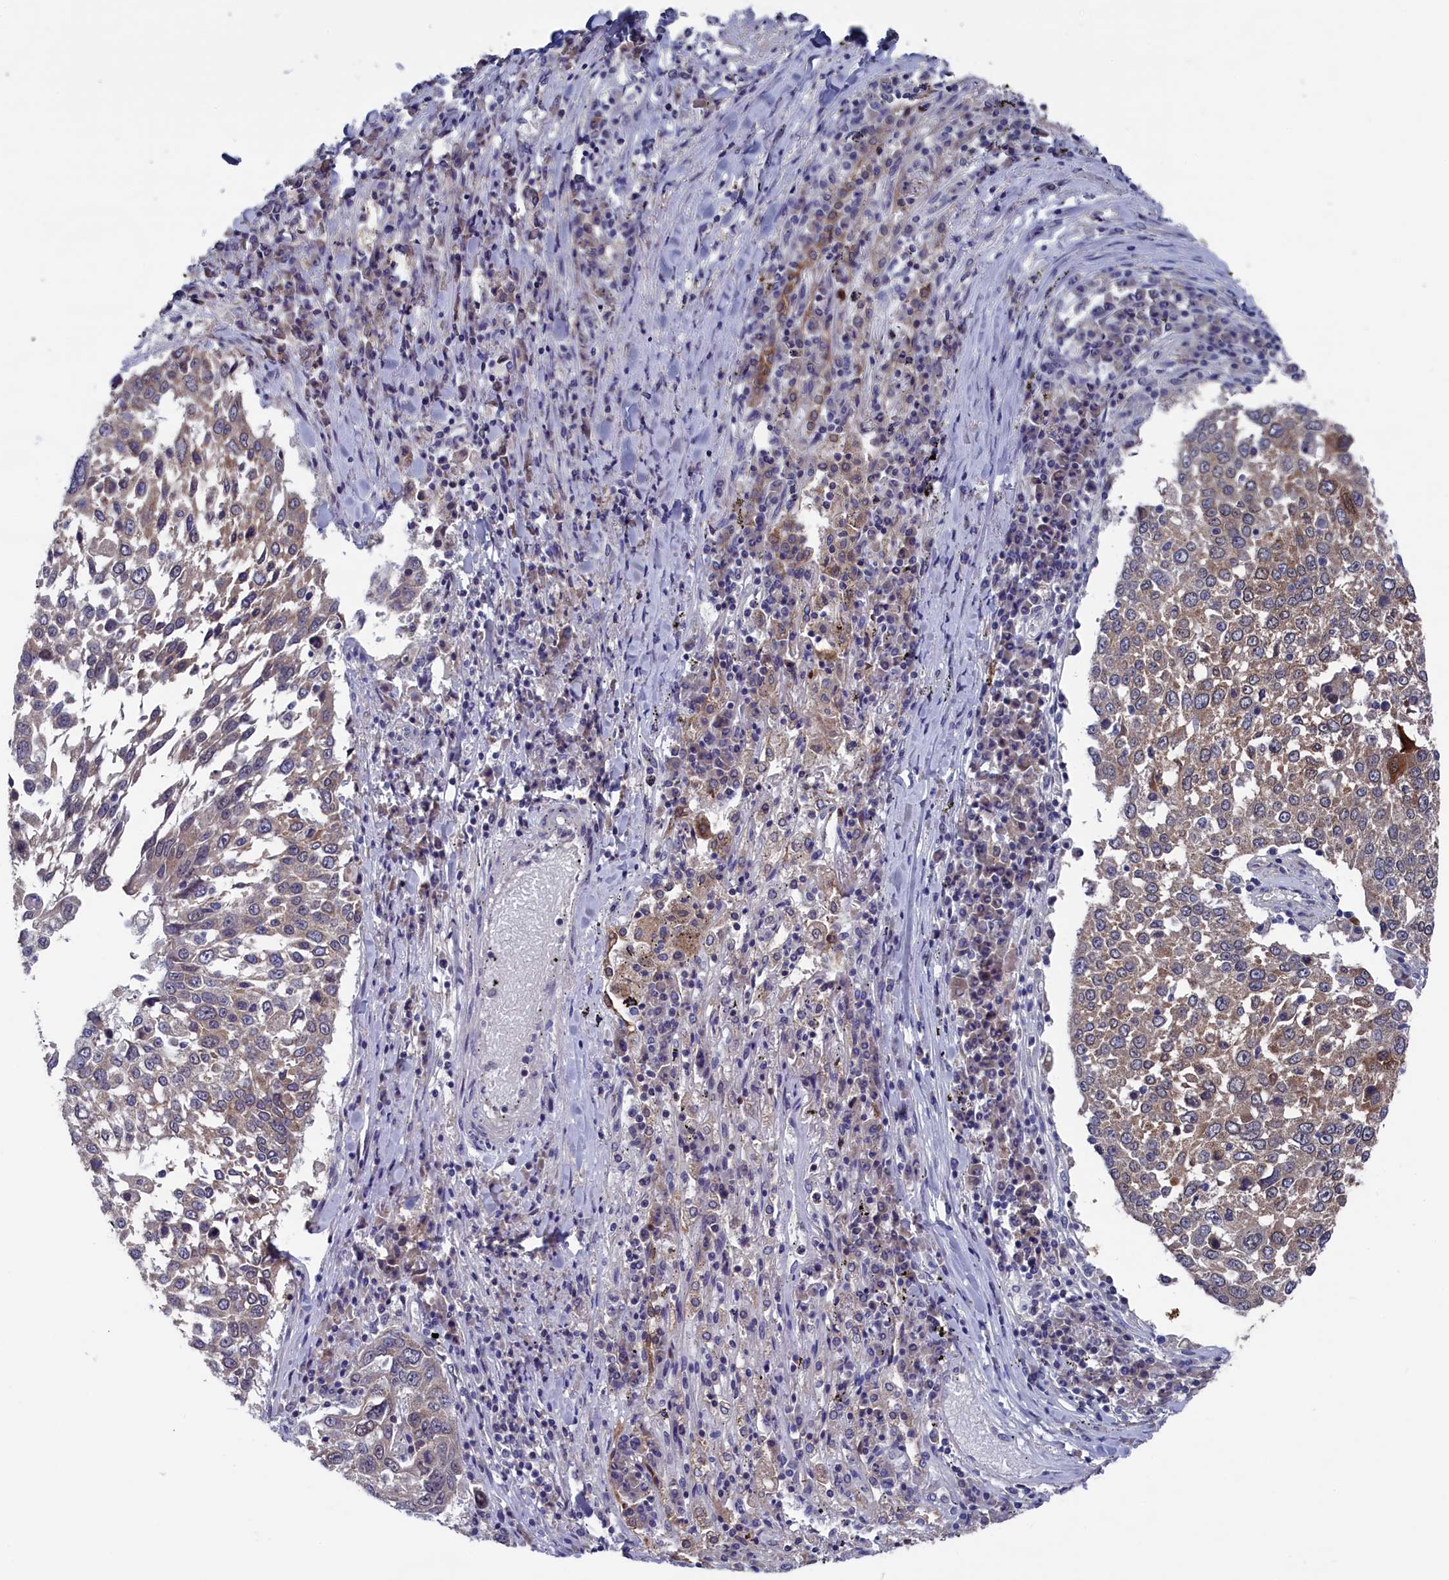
{"staining": {"intensity": "moderate", "quantity": "25%-75%", "location": "cytoplasmic/membranous"}, "tissue": "lung cancer", "cell_type": "Tumor cells", "image_type": "cancer", "snomed": [{"axis": "morphology", "description": "Squamous cell carcinoma, NOS"}, {"axis": "topography", "description": "Lung"}], "caption": "Lung cancer (squamous cell carcinoma) stained with a protein marker demonstrates moderate staining in tumor cells.", "gene": "SPATA13", "patient": {"sex": "male", "age": 65}}